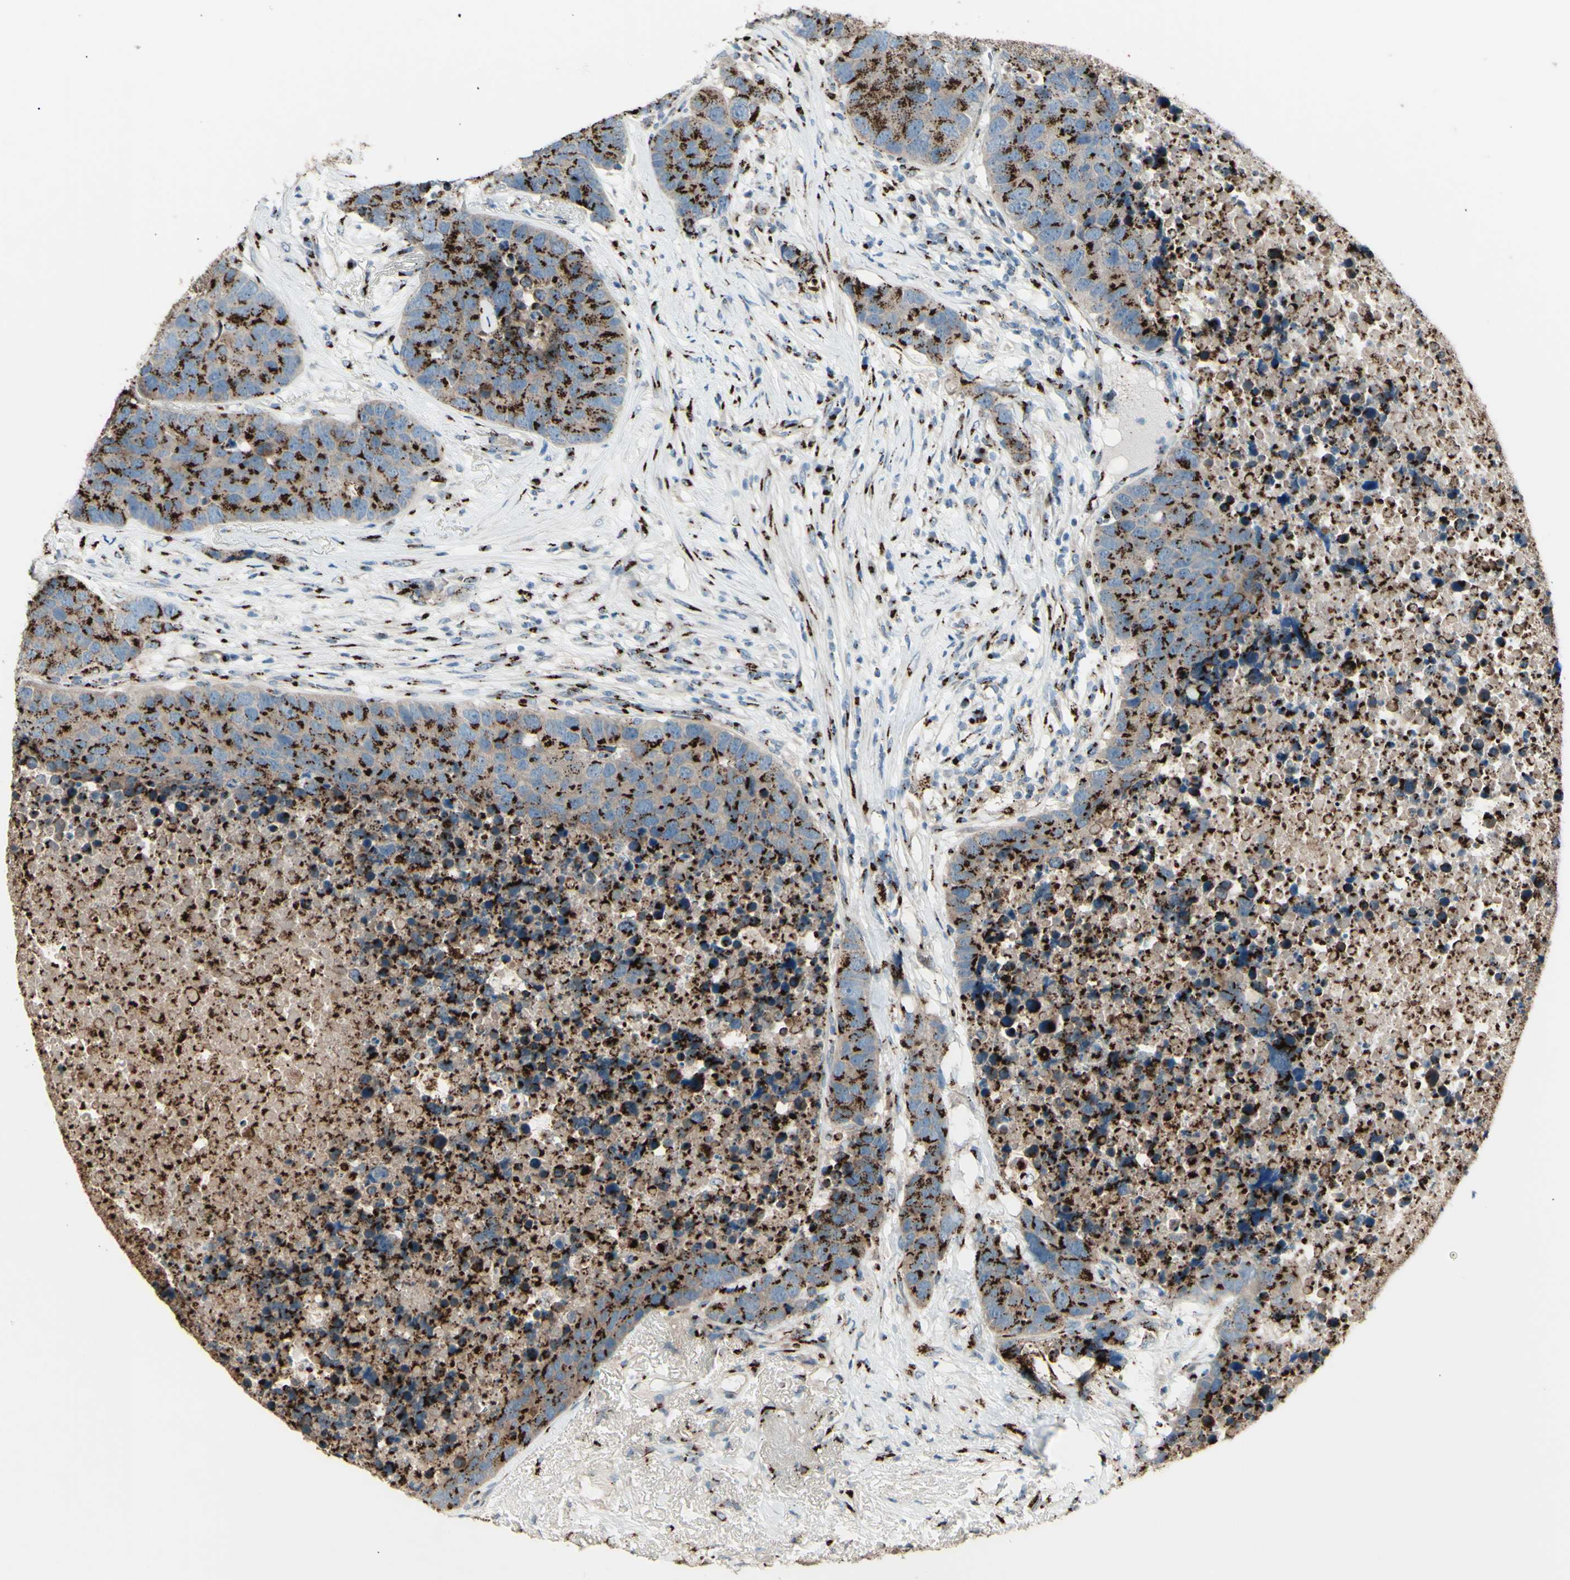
{"staining": {"intensity": "strong", "quantity": ">75%", "location": "cytoplasmic/membranous"}, "tissue": "carcinoid", "cell_type": "Tumor cells", "image_type": "cancer", "snomed": [{"axis": "morphology", "description": "Carcinoid, malignant, NOS"}, {"axis": "topography", "description": "Lung"}], "caption": "Immunohistochemistry of human malignant carcinoid shows high levels of strong cytoplasmic/membranous expression in about >75% of tumor cells. (Stains: DAB (3,3'-diaminobenzidine) in brown, nuclei in blue, Microscopy: brightfield microscopy at high magnification).", "gene": "BPNT2", "patient": {"sex": "male", "age": 60}}